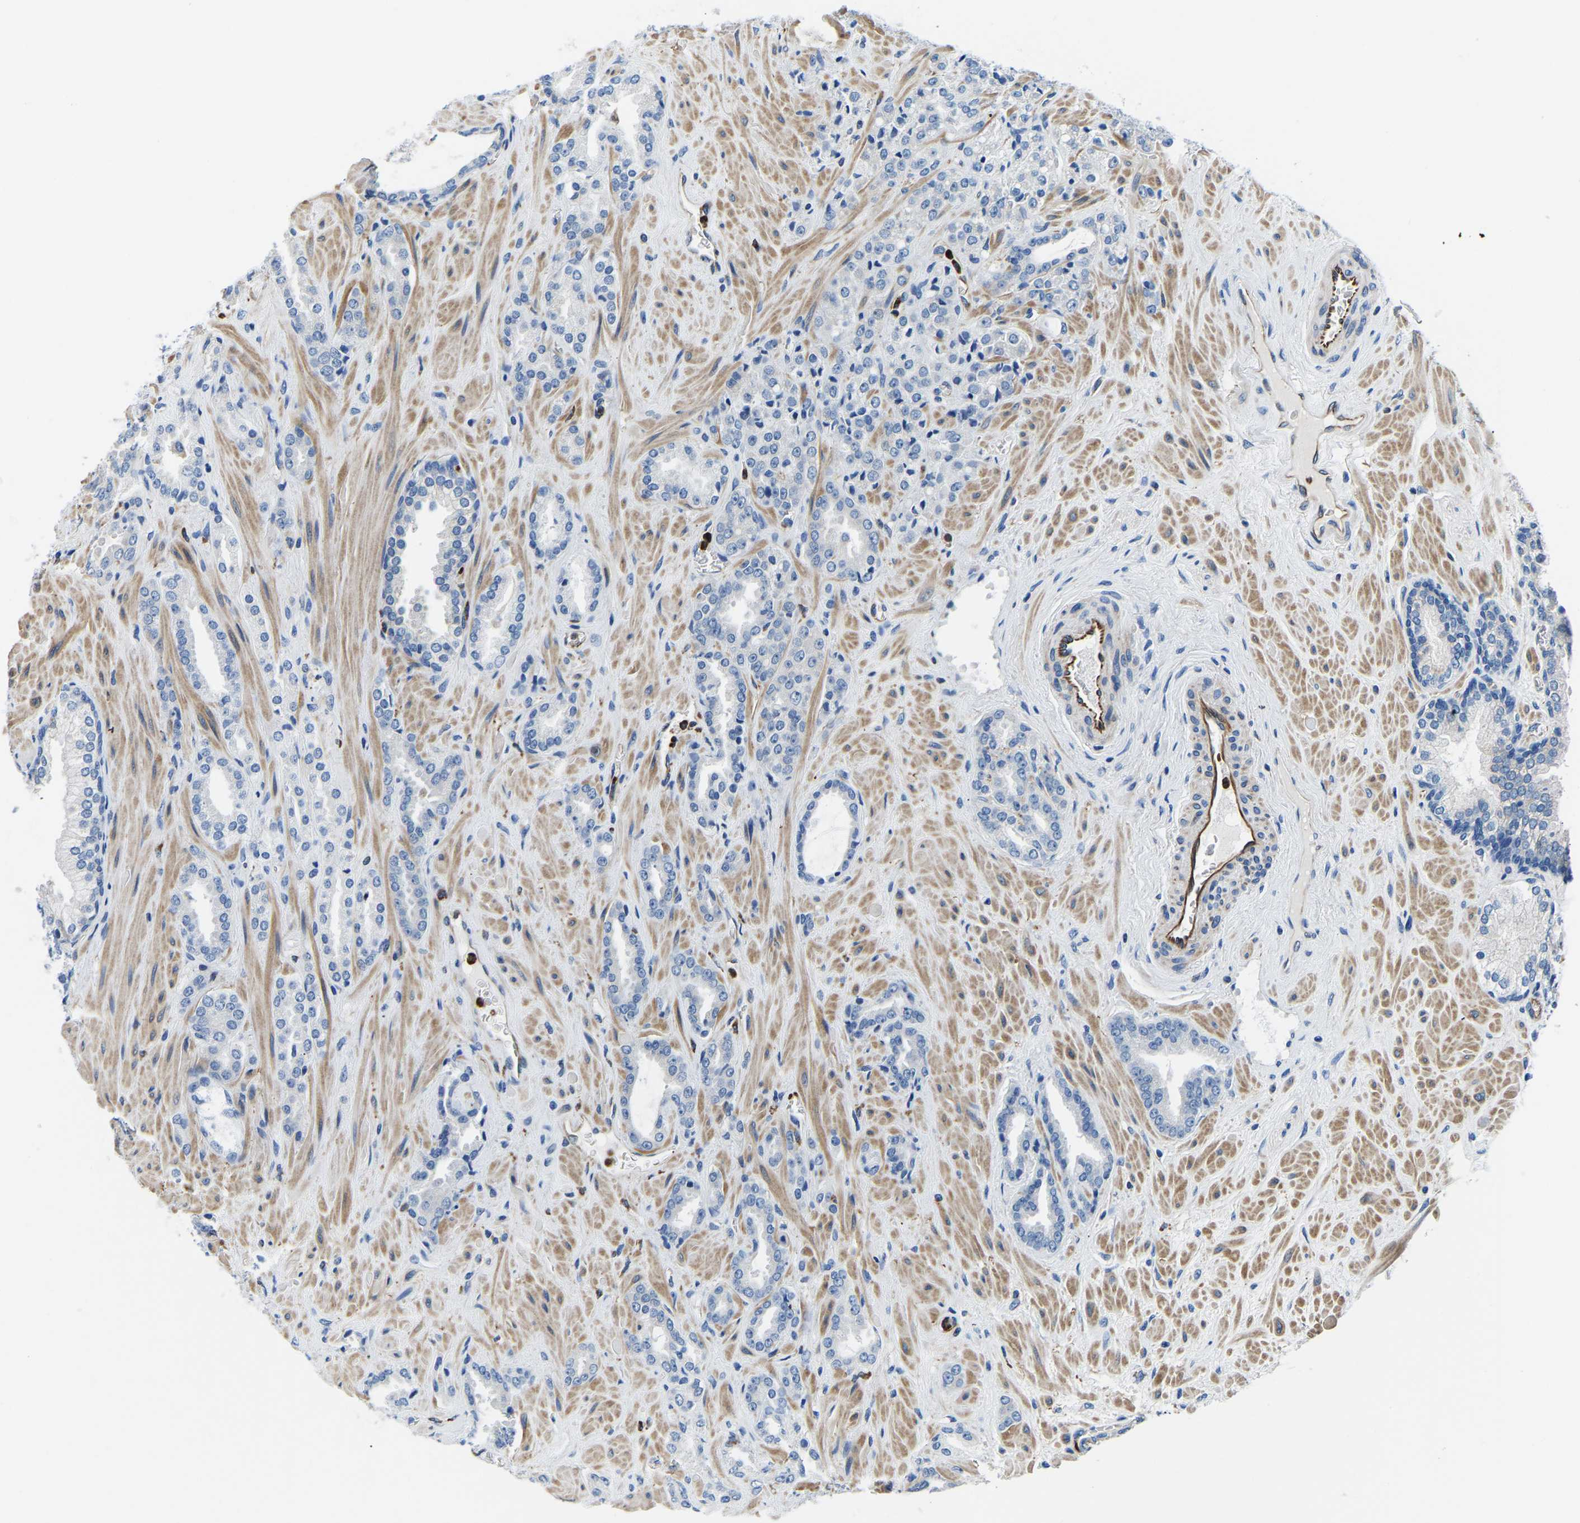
{"staining": {"intensity": "negative", "quantity": "none", "location": "none"}, "tissue": "prostate cancer", "cell_type": "Tumor cells", "image_type": "cancer", "snomed": [{"axis": "morphology", "description": "Adenocarcinoma, High grade"}, {"axis": "topography", "description": "Prostate"}], "caption": "The IHC micrograph has no significant staining in tumor cells of prostate cancer tissue.", "gene": "MS4A3", "patient": {"sex": "male", "age": 64}}